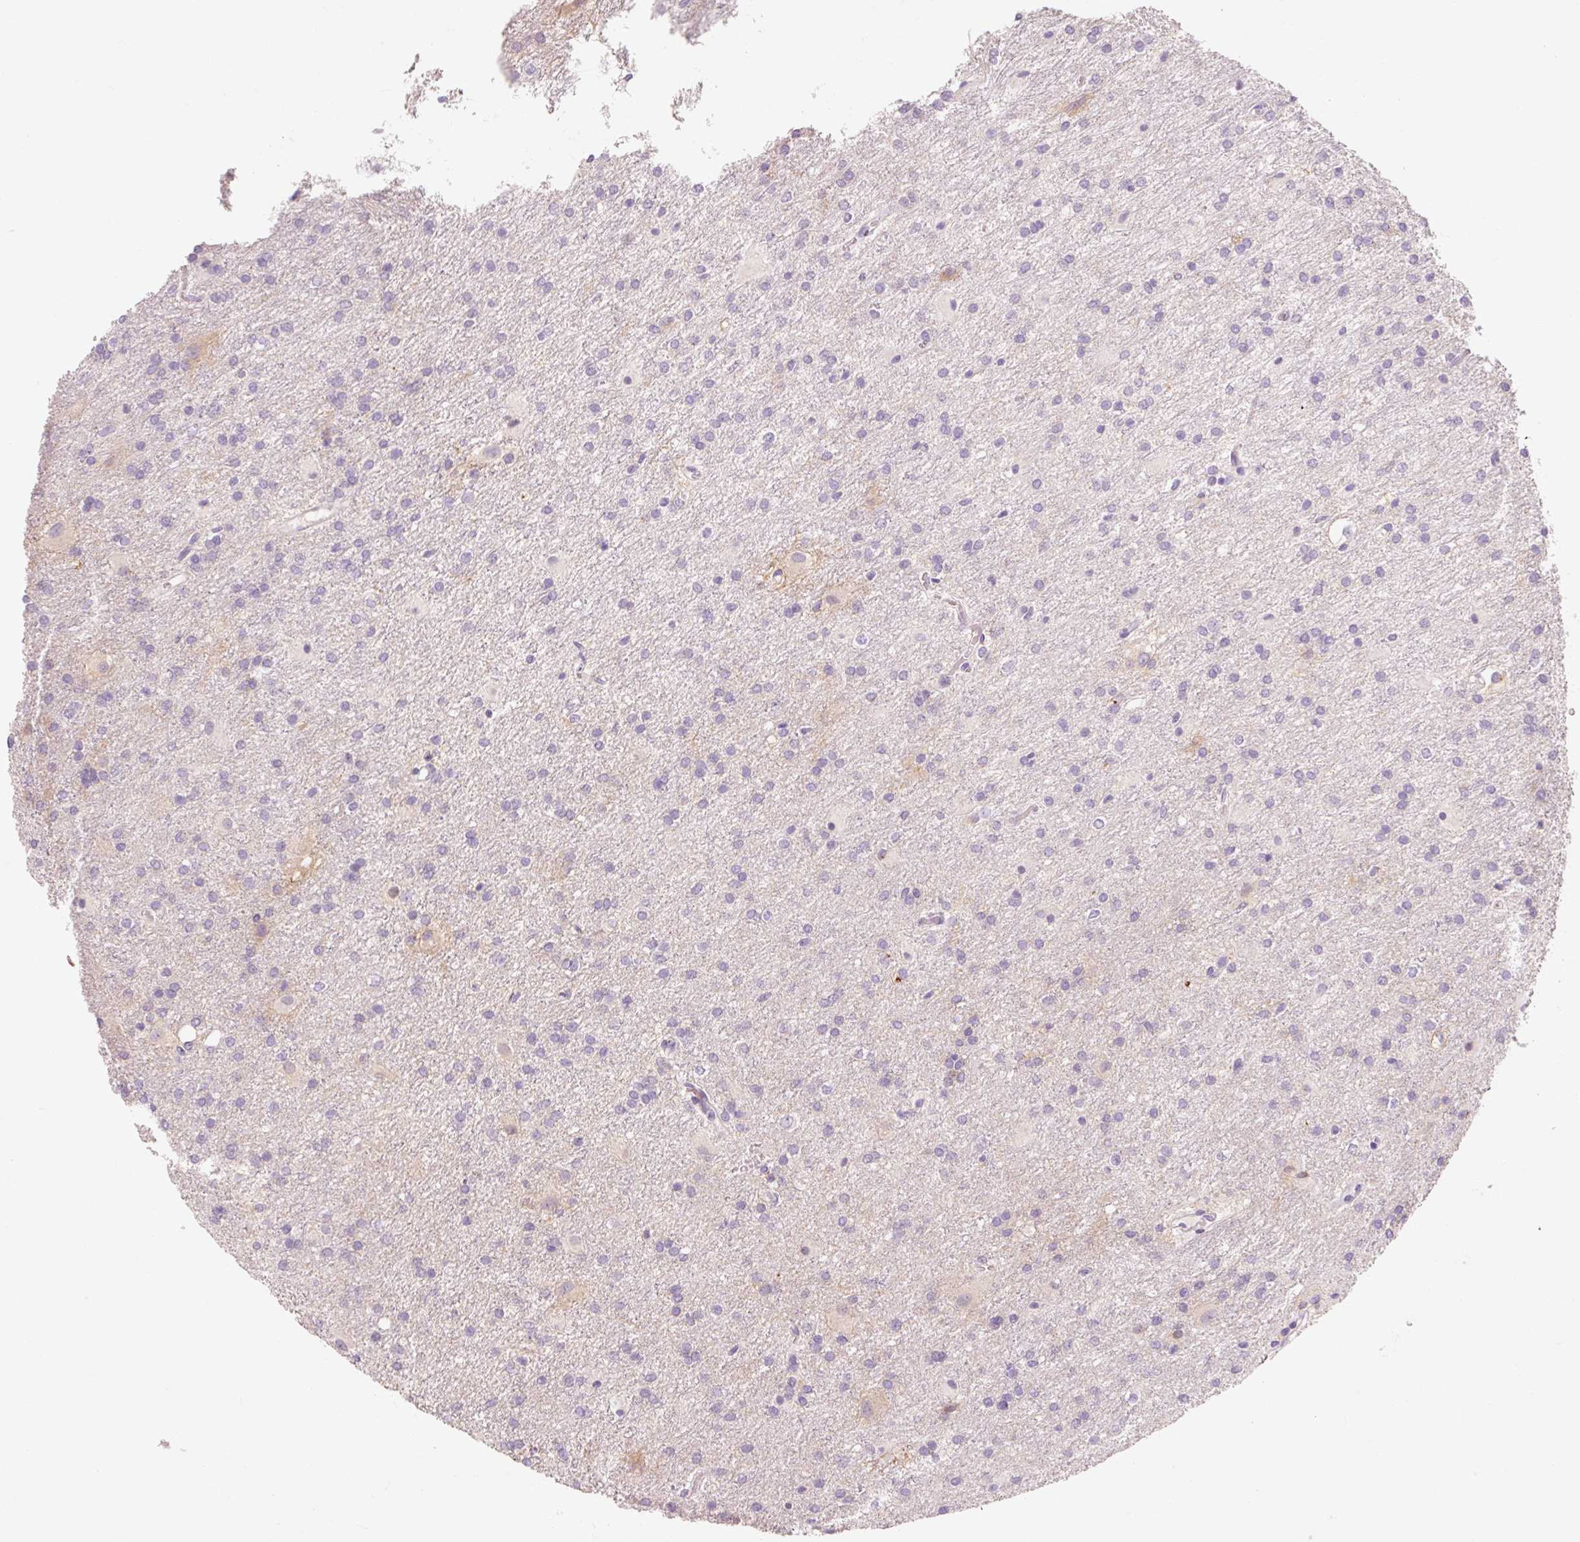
{"staining": {"intensity": "negative", "quantity": "none", "location": "none"}, "tissue": "glioma", "cell_type": "Tumor cells", "image_type": "cancer", "snomed": [{"axis": "morphology", "description": "Glioma, malignant, High grade"}, {"axis": "topography", "description": "Brain"}], "caption": "A high-resolution histopathology image shows IHC staining of malignant glioma (high-grade), which displays no significant staining in tumor cells.", "gene": "OR8K1", "patient": {"sex": "female", "age": 50}}